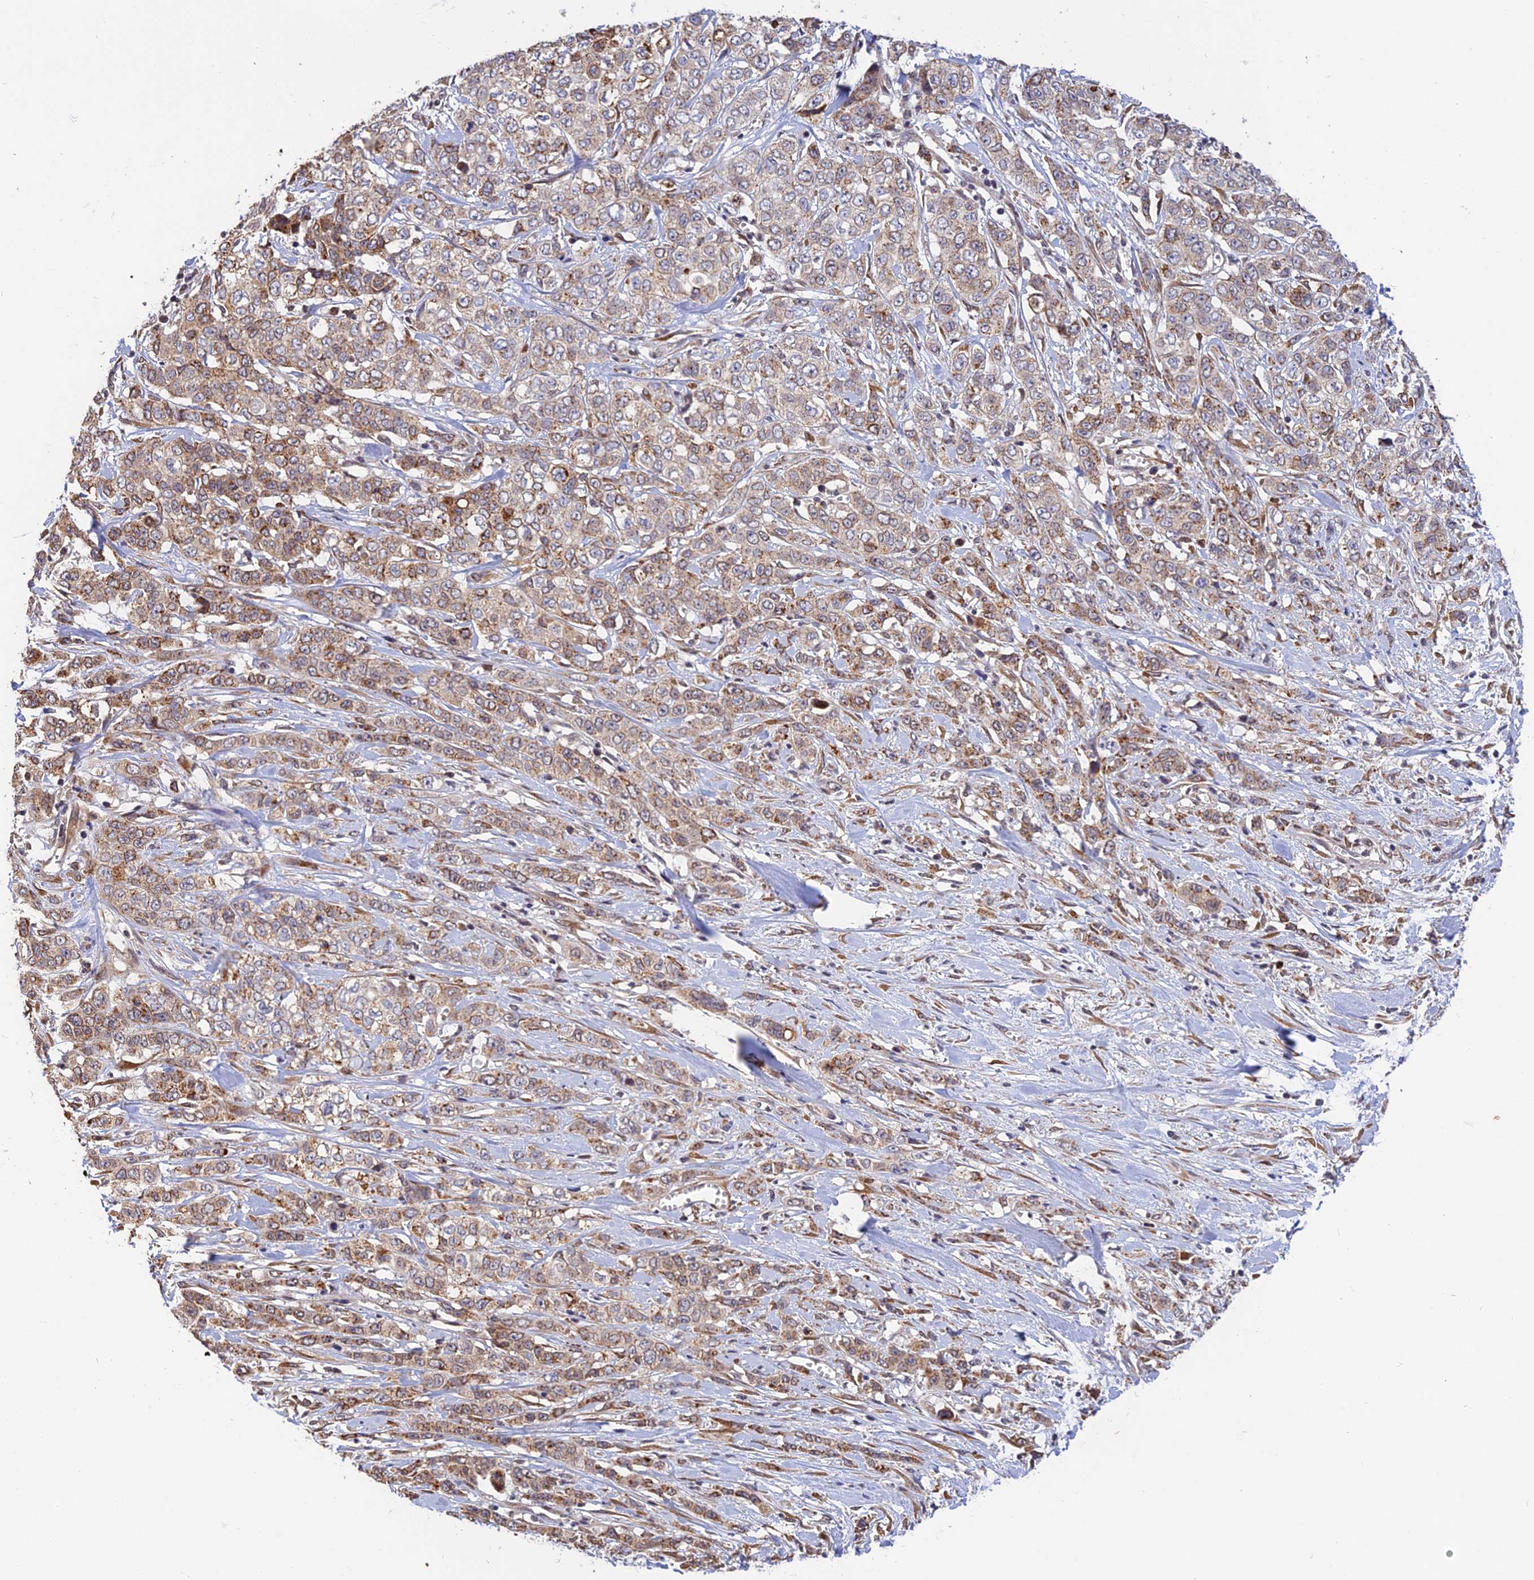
{"staining": {"intensity": "moderate", "quantity": "25%-75%", "location": "cytoplasmic/membranous"}, "tissue": "stomach cancer", "cell_type": "Tumor cells", "image_type": "cancer", "snomed": [{"axis": "morphology", "description": "Adenocarcinoma, NOS"}, {"axis": "topography", "description": "Stomach, upper"}], "caption": "Immunohistochemistry staining of adenocarcinoma (stomach), which shows medium levels of moderate cytoplasmic/membranous positivity in about 25%-75% of tumor cells indicating moderate cytoplasmic/membranous protein positivity. The staining was performed using DAB (brown) for protein detection and nuclei were counterstained in hematoxylin (blue).", "gene": "SNX17", "patient": {"sex": "male", "age": 62}}